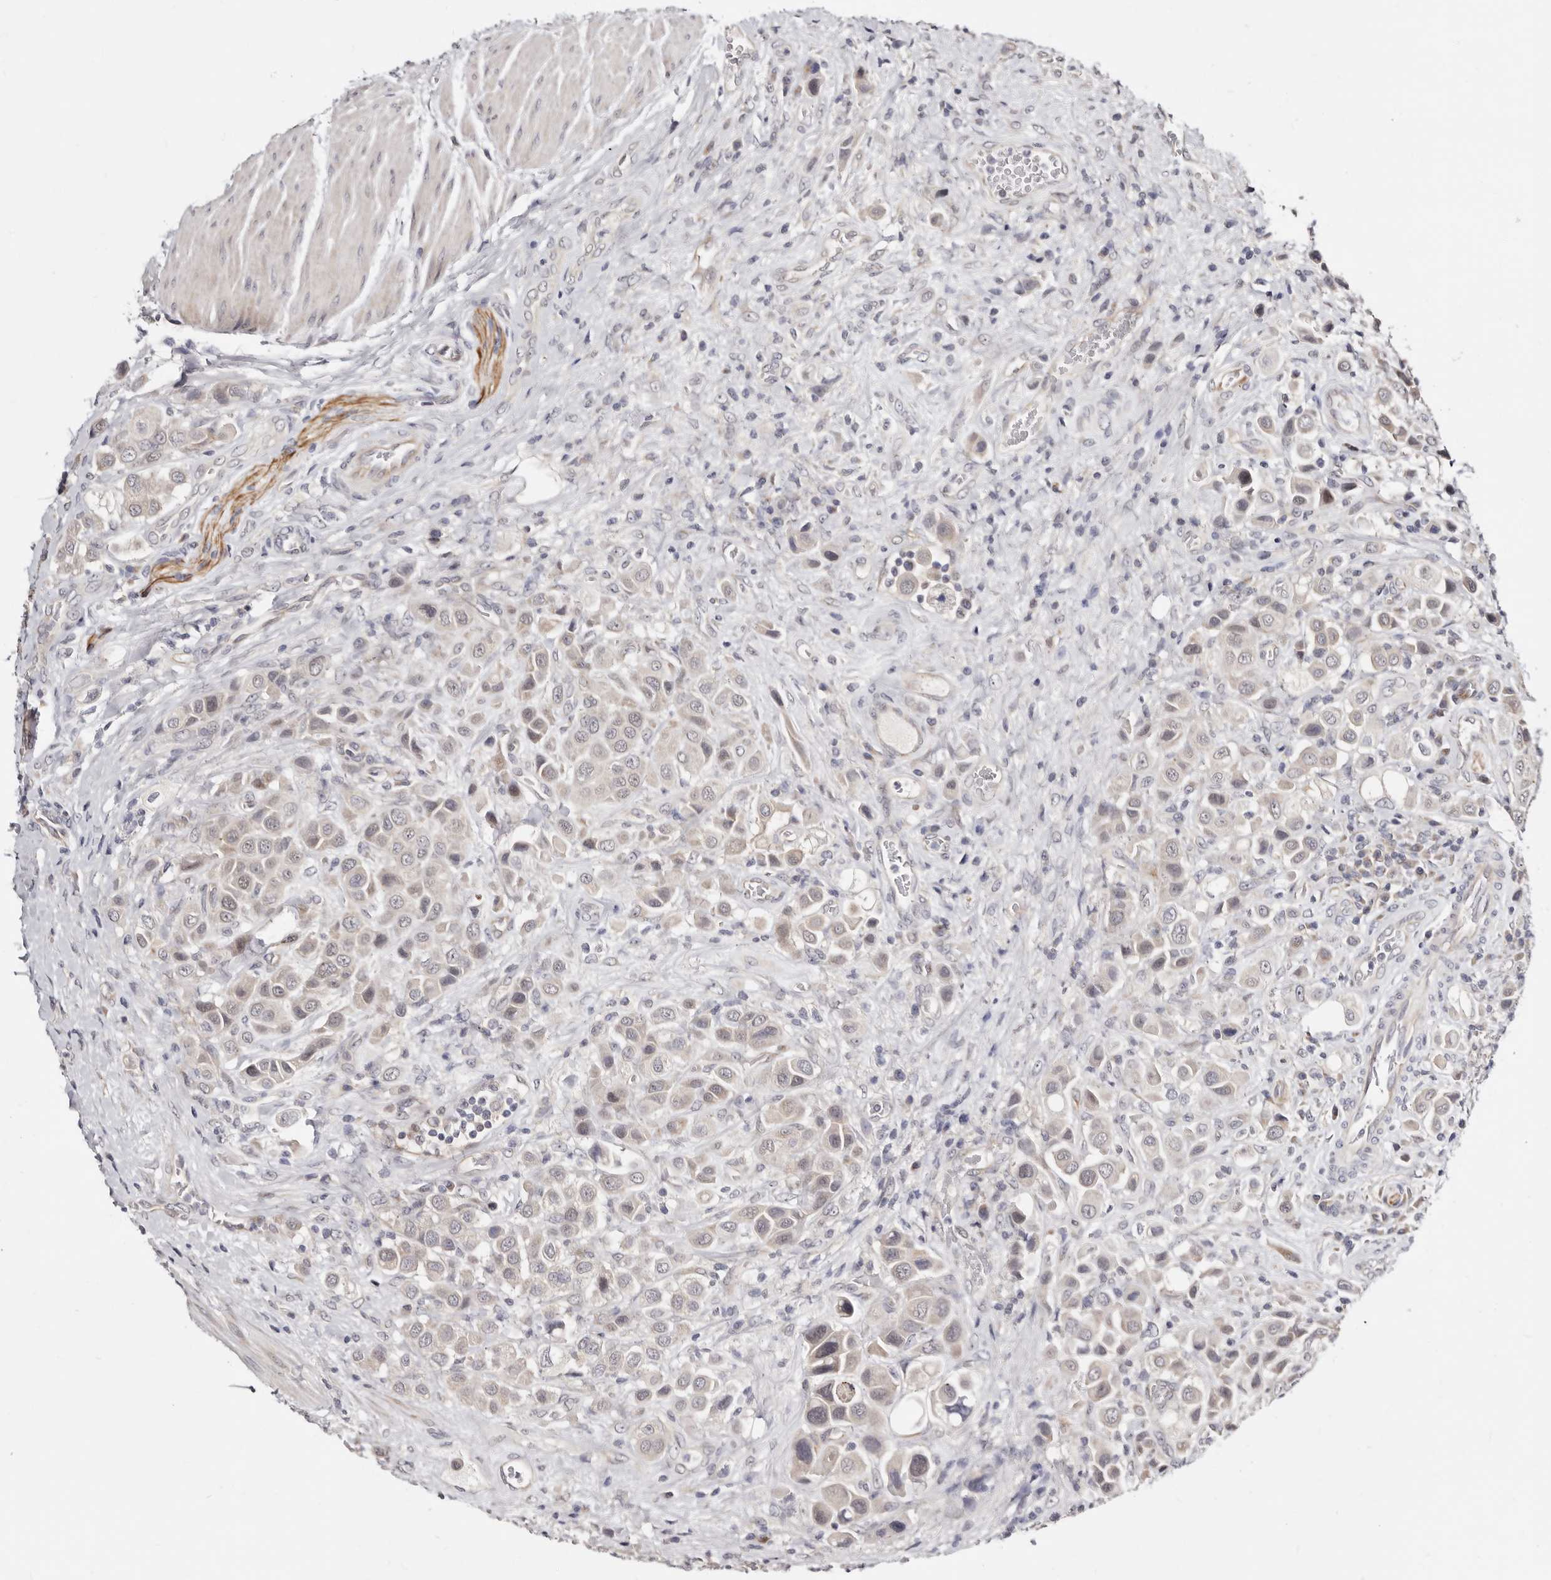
{"staining": {"intensity": "weak", "quantity": "<25%", "location": "cytoplasmic/membranous"}, "tissue": "urothelial cancer", "cell_type": "Tumor cells", "image_type": "cancer", "snomed": [{"axis": "morphology", "description": "Urothelial carcinoma, High grade"}, {"axis": "topography", "description": "Urinary bladder"}], "caption": "Tumor cells are negative for brown protein staining in high-grade urothelial carcinoma. (Stains: DAB IHC with hematoxylin counter stain, Microscopy: brightfield microscopy at high magnification).", "gene": "KLHL4", "patient": {"sex": "male", "age": 50}}